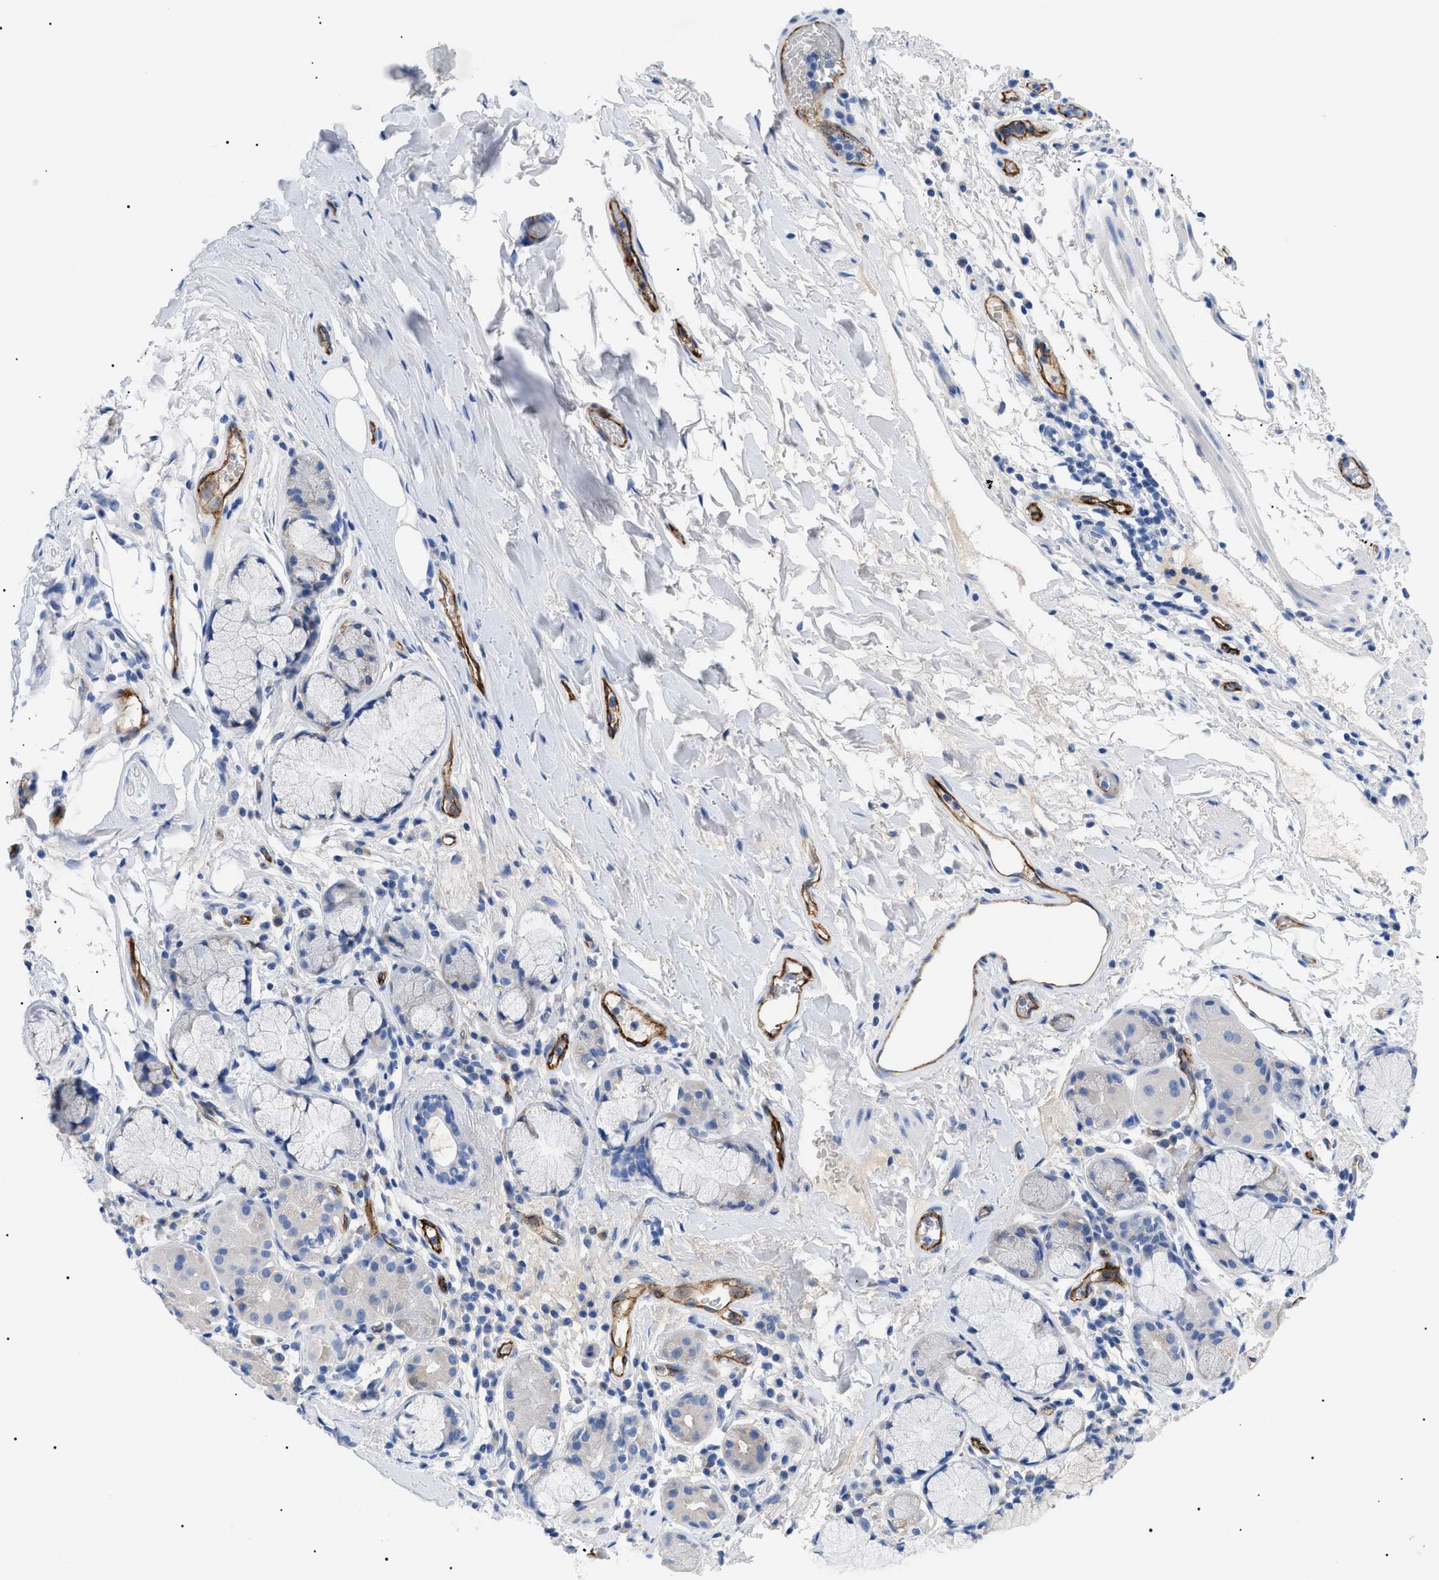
{"staining": {"intensity": "negative", "quantity": "none", "location": "none"}, "tissue": "bronchus", "cell_type": "Respiratory epithelial cells", "image_type": "normal", "snomed": [{"axis": "morphology", "description": "Normal tissue, NOS"}, {"axis": "morphology", "description": "Inflammation, NOS"}, {"axis": "topography", "description": "Cartilage tissue"}, {"axis": "topography", "description": "Bronchus"}], "caption": "Image shows no protein staining in respiratory epithelial cells of unremarkable bronchus. Nuclei are stained in blue.", "gene": "ACKR1", "patient": {"sex": "male", "age": 77}}